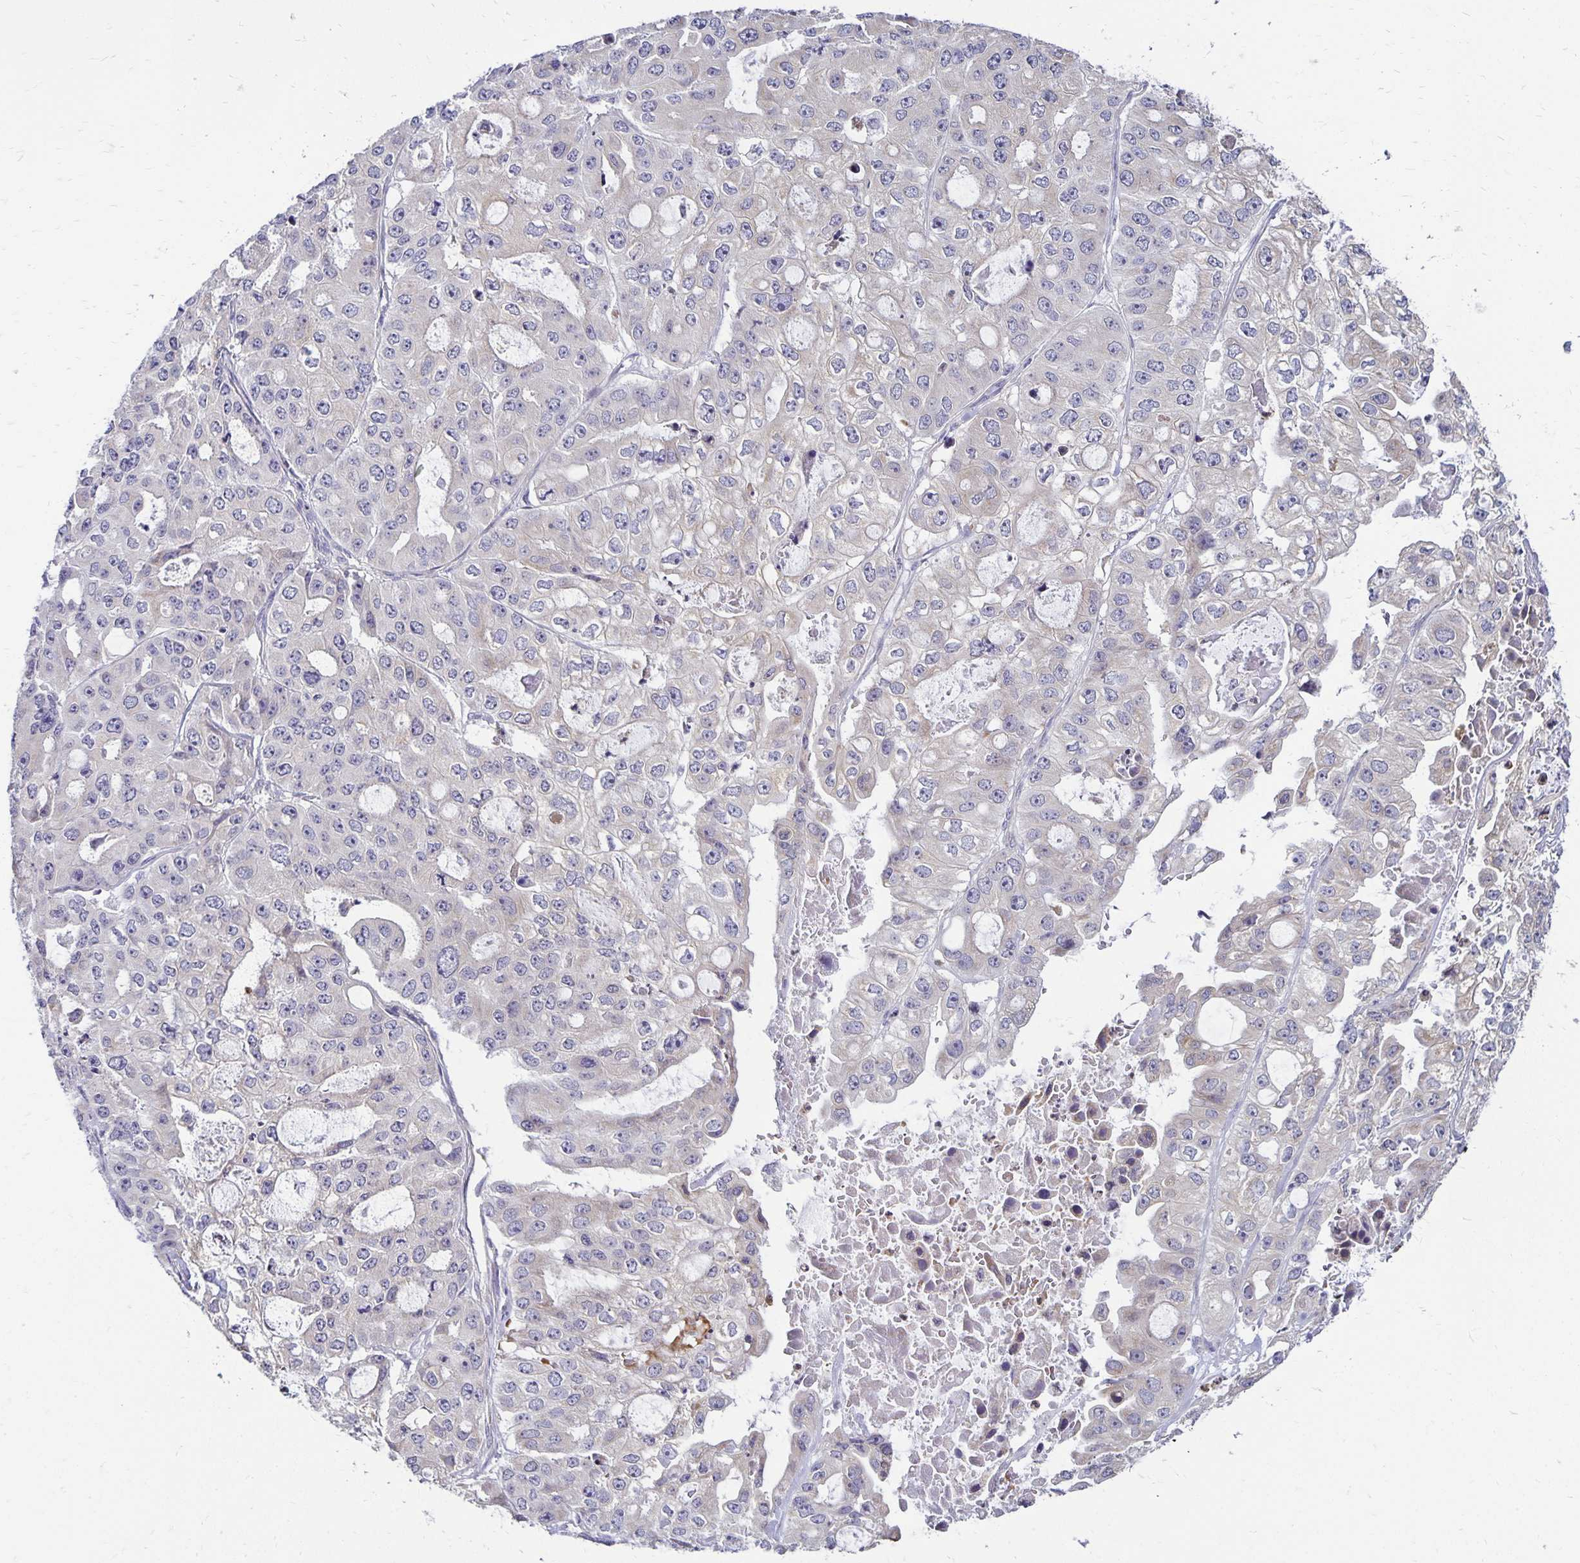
{"staining": {"intensity": "weak", "quantity": "<25%", "location": "cytoplasmic/membranous"}, "tissue": "ovarian cancer", "cell_type": "Tumor cells", "image_type": "cancer", "snomed": [{"axis": "morphology", "description": "Cystadenocarcinoma, serous, NOS"}, {"axis": "topography", "description": "Ovary"}], "caption": "The histopathology image demonstrates no staining of tumor cells in ovarian cancer.", "gene": "FN3K", "patient": {"sex": "female", "age": 56}}